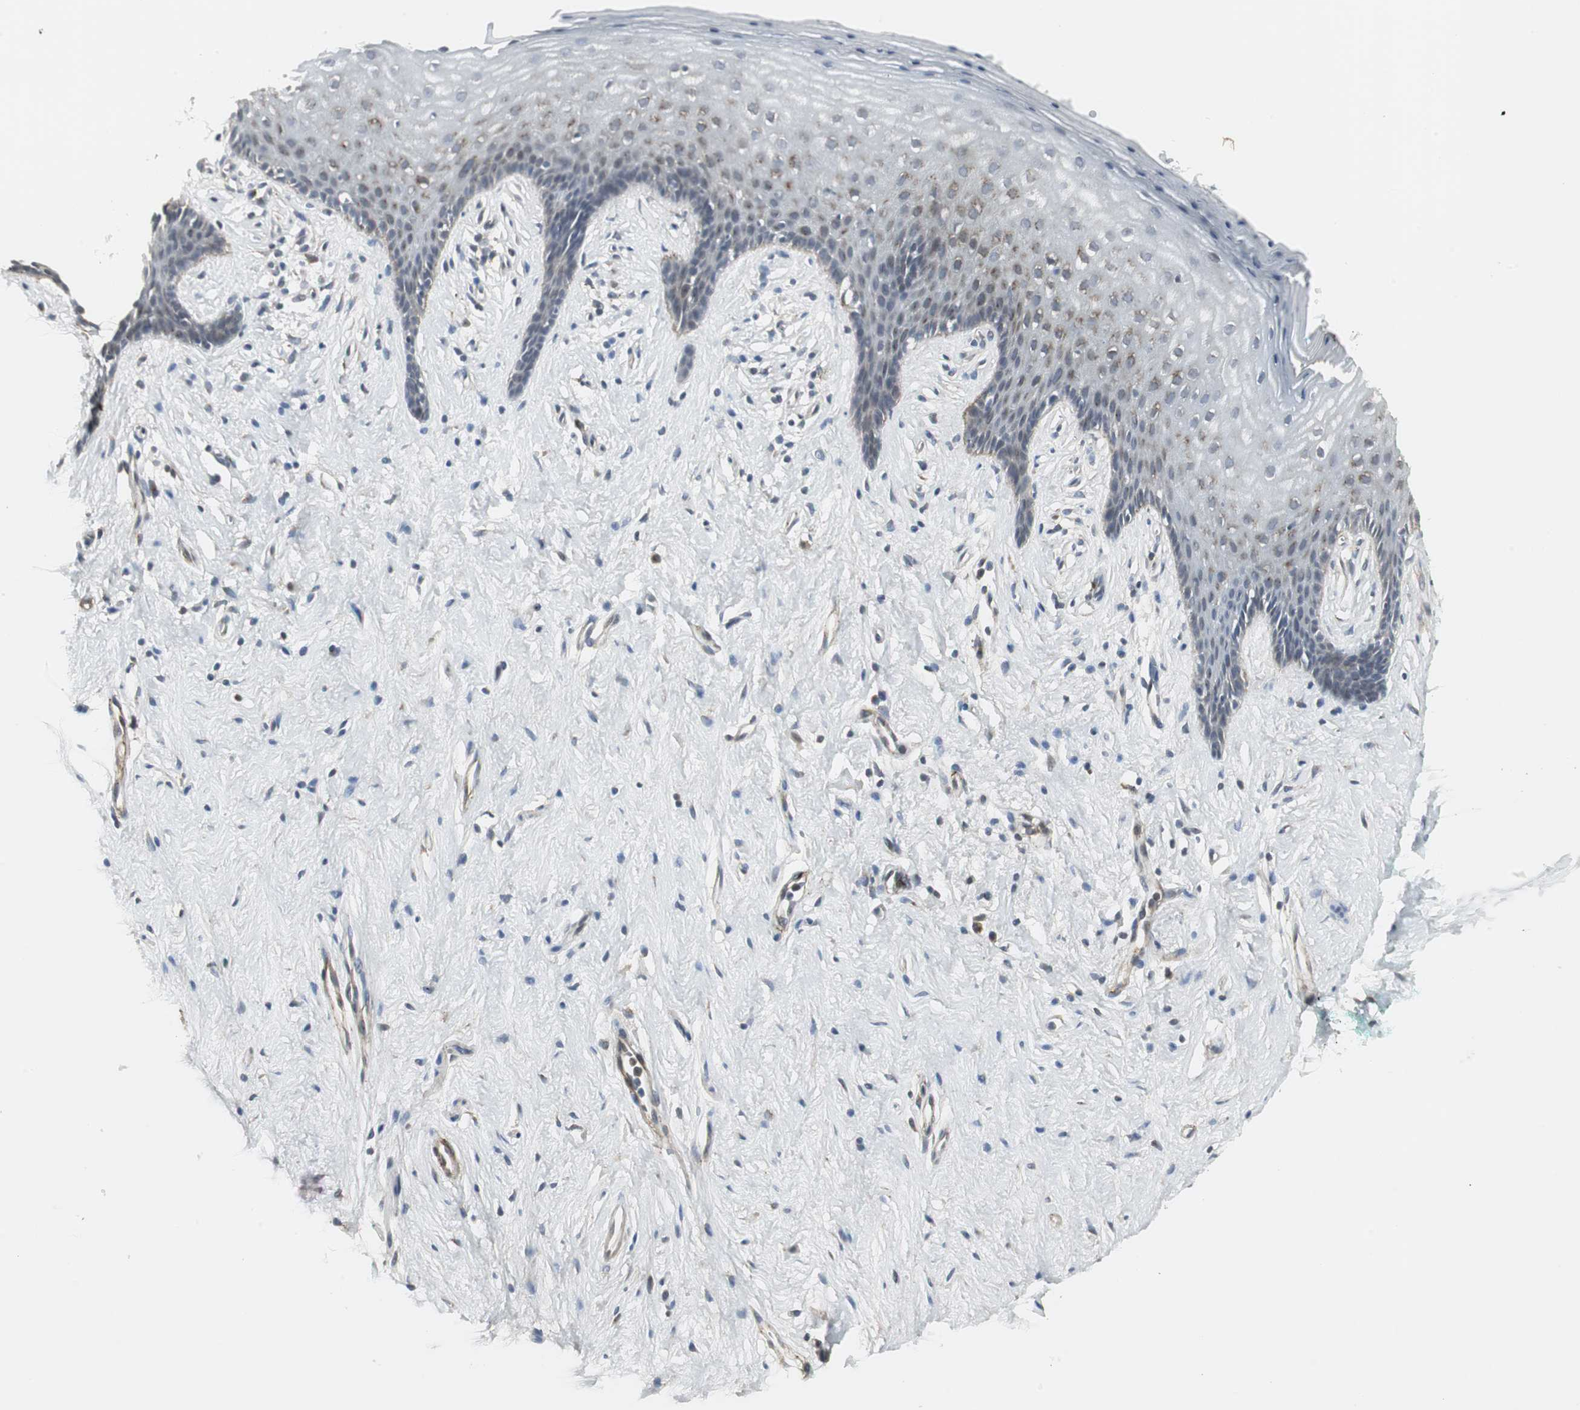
{"staining": {"intensity": "moderate", "quantity": "<25%", "location": "cytoplasmic/membranous"}, "tissue": "vagina", "cell_type": "Squamous epithelial cells", "image_type": "normal", "snomed": [{"axis": "morphology", "description": "Normal tissue, NOS"}, {"axis": "topography", "description": "Vagina"}], "caption": "Protein expression by IHC shows moderate cytoplasmic/membranous staining in approximately <25% of squamous epithelial cells in unremarkable vagina.", "gene": "SCYL3", "patient": {"sex": "female", "age": 44}}